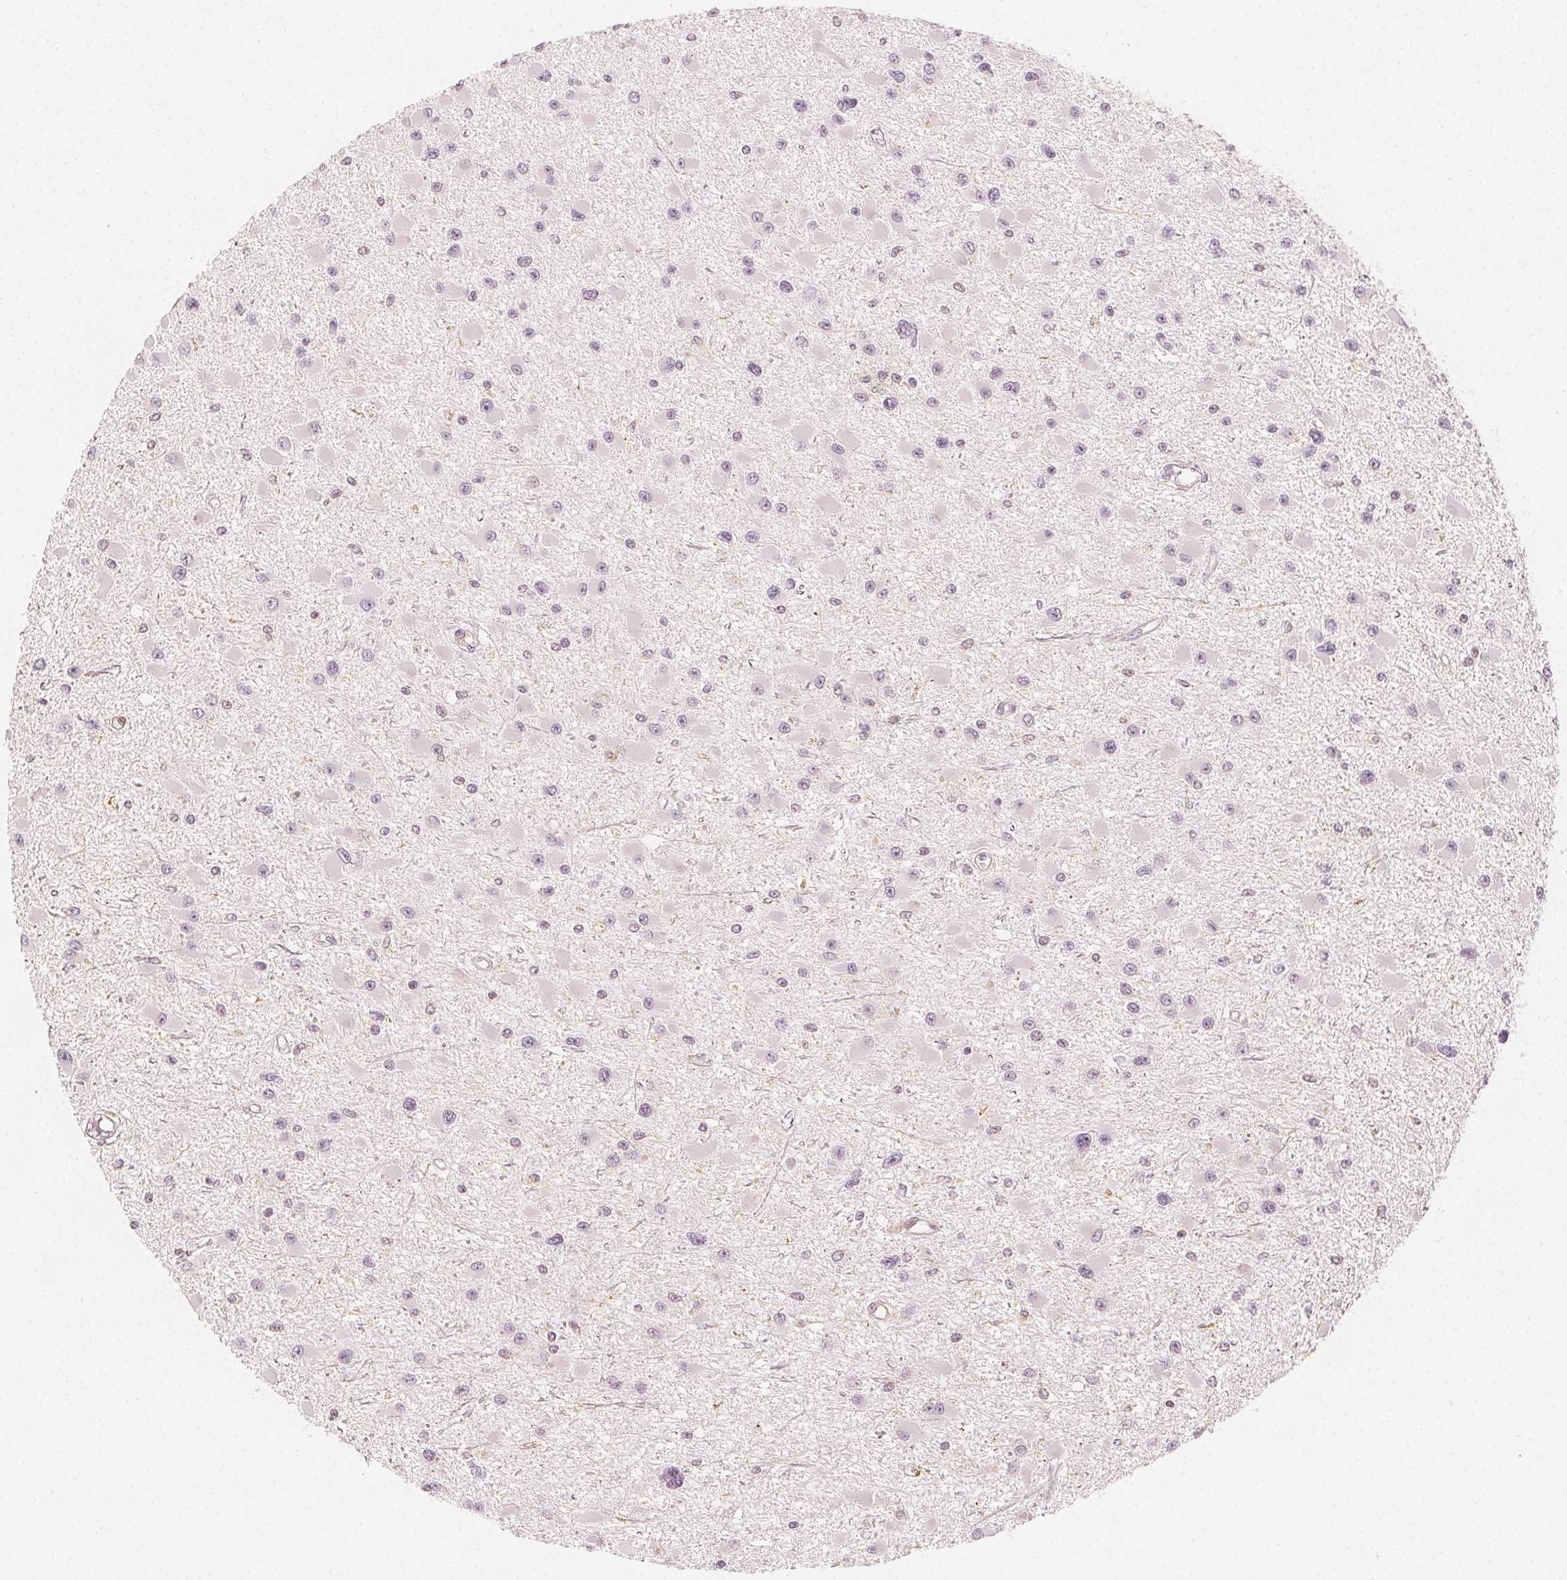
{"staining": {"intensity": "negative", "quantity": "none", "location": "none"}, "tissue": "glioma", "cell_type": "Tumor cells", "image_type": "cancer", "snomed": [{"axis": "morphology", "description": "Glioma, malignant, High grade"}, {"axis": "topography", "description": "Brain"}], "caption": "A high-resolution image shows IHC staining of glioma, which demonstrates no significant staining in tumor cells. (Immunohistochemistry, brightfield microscopy, high magnification).", "gene": "ARHGAP26", "patient": {"sex": "male", "age": 54}}